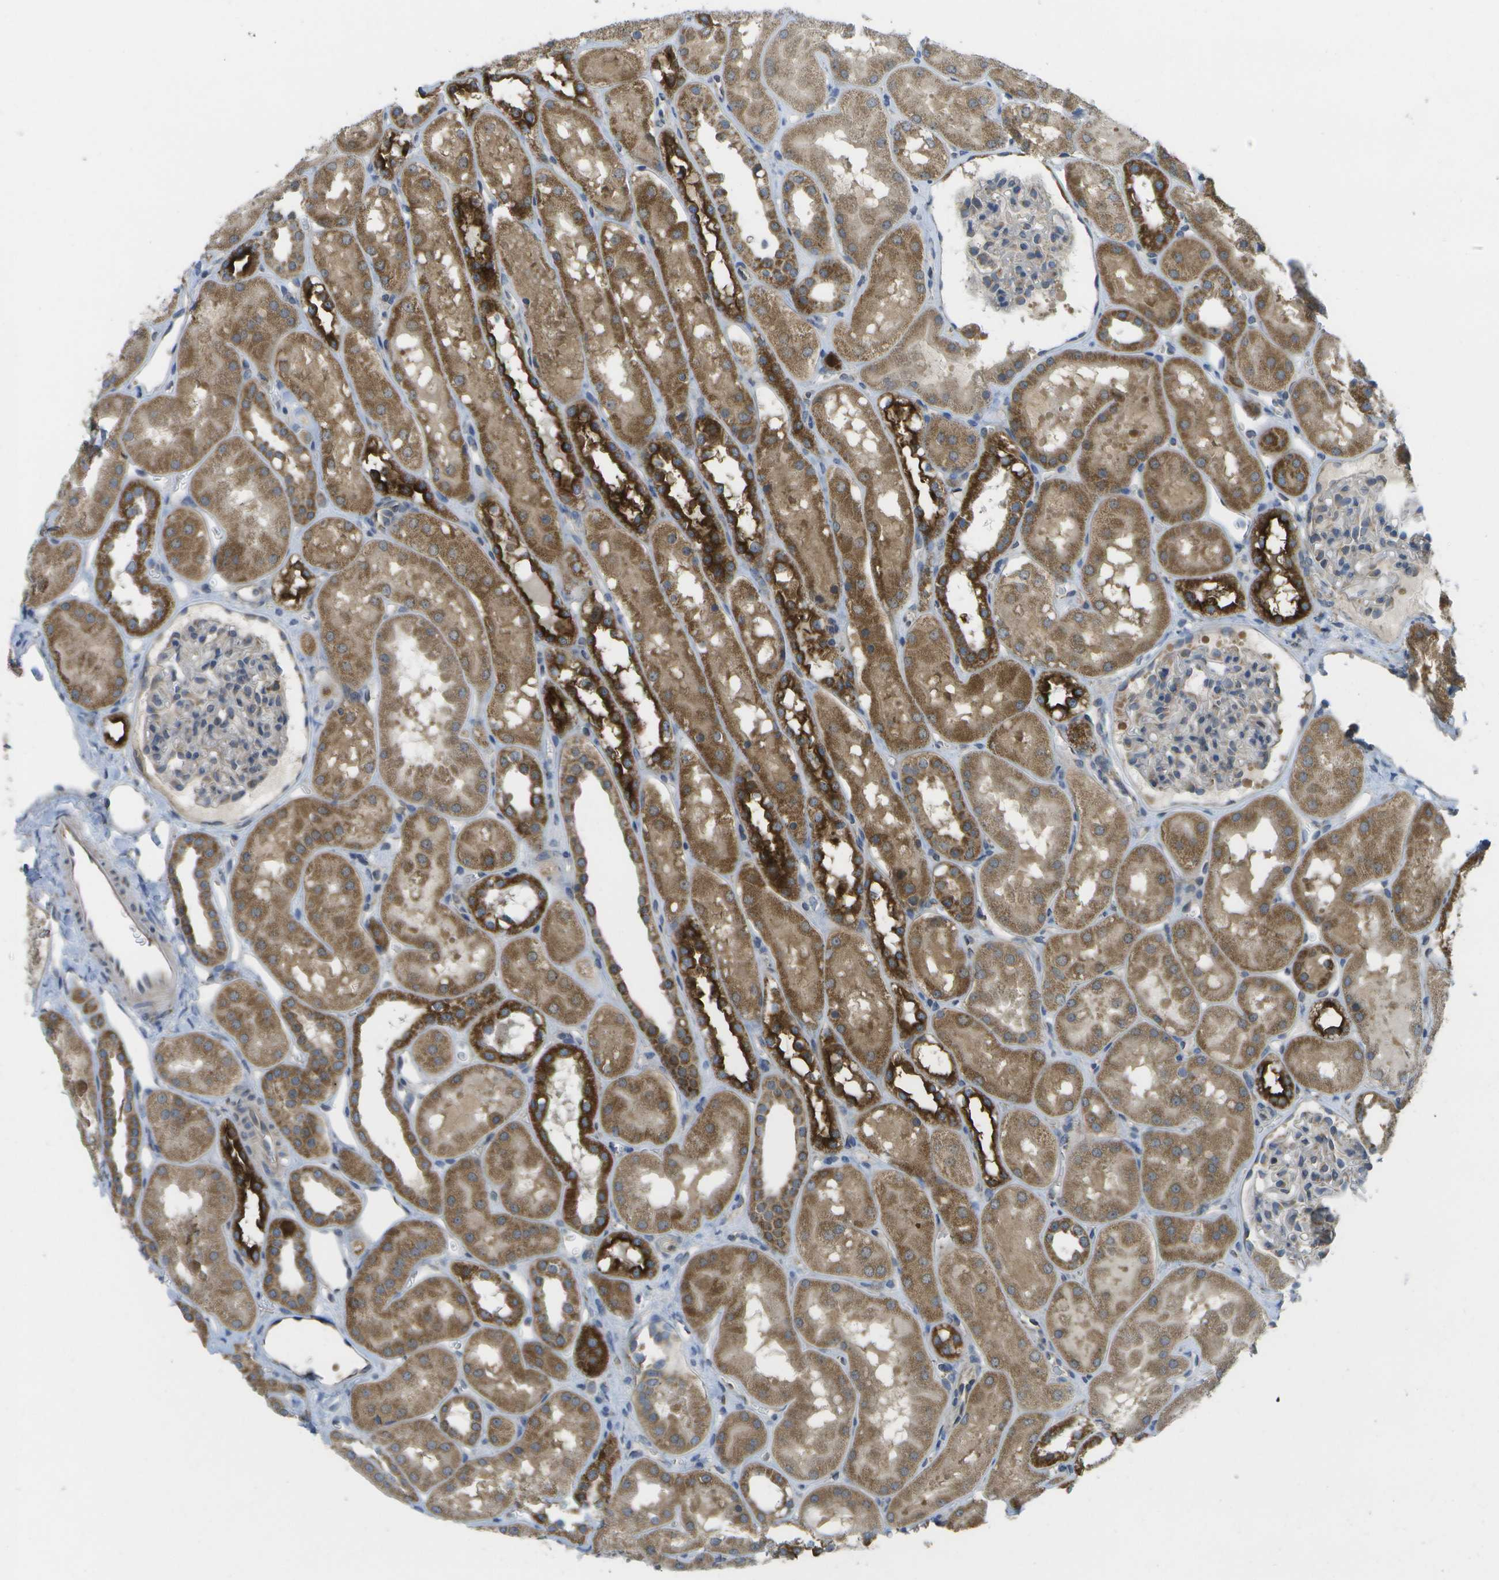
{"staining": {"intensity": "negative", "quantity": "none", "location": "none"}, "tissue": "kidney", "cell_type": "Cells in glomeruli", "image_type": "normal", "snomed": [{"axis": "morphology", "description": "Normal tissue, NOS"}, {"axis": "topography", "description": "Kidney"}, {"axis": "topography", "description": "Urinary bladder"}], "caption": "Image shows no significant protein staining in cells in glomeruli of benign kidney. The staining is performed using DAB (3,3'-diaminobenzidine) brown chromogen with nuclei counter-stained in using hematoxylin.", "gene": "DPM3", "patient": {"sex": "male", "age": 16}}